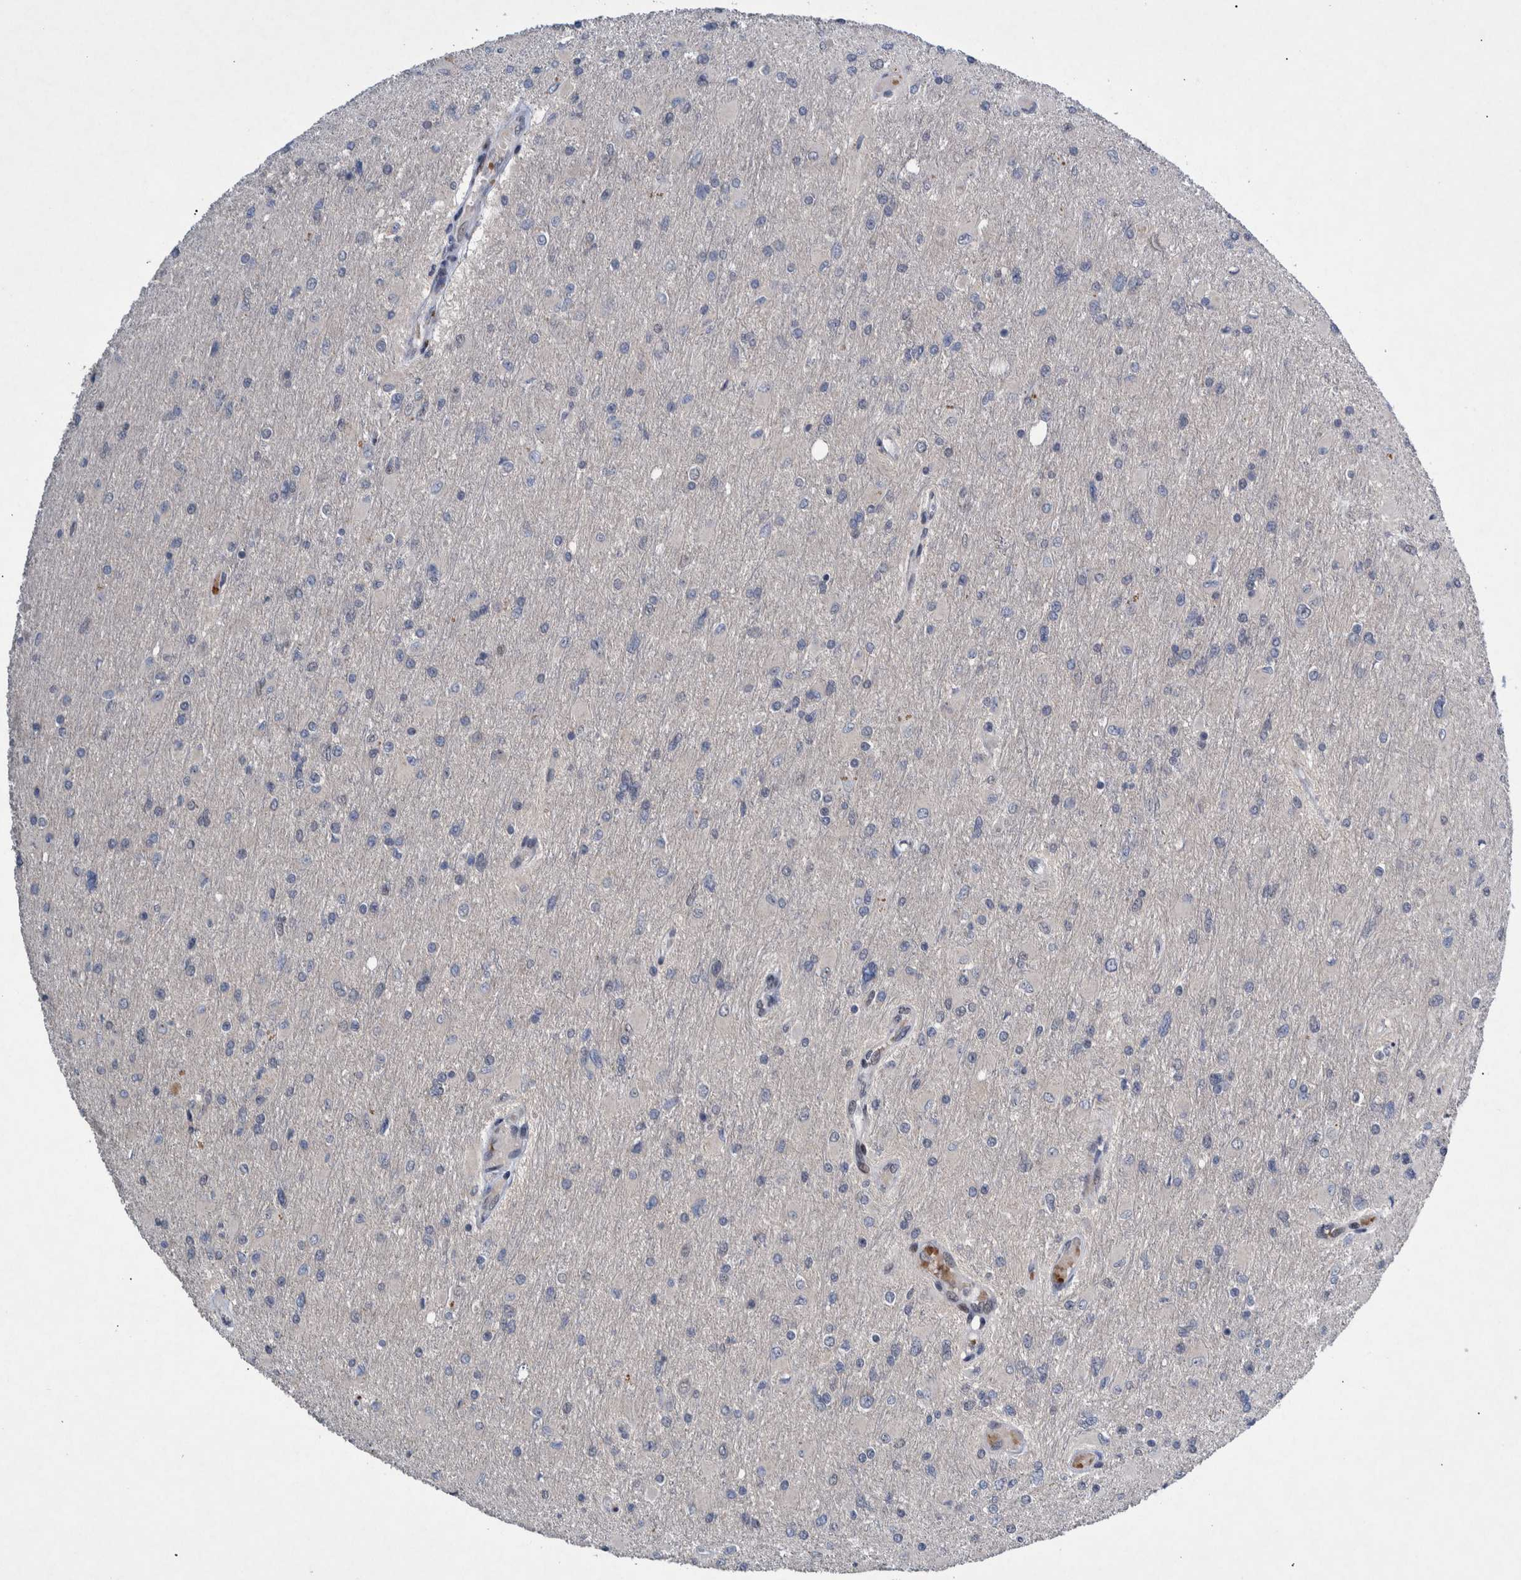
{"staining": {"intensity": "negative", "quantity": "none", "location": "none"}, "tissue": "glioma", "cell_type": "Tumor cells", "image_type": "cancer", "snomed": [{"axis": "morphology", "description": "Glioma, malignant, High grade"}, {"axis": "topography", "description": "Cerebral cortex"}], "caption": "Immunohistochemical staining of glioma reveals no significant expression in tumor cells.", "gene": "ESRP1", "patient": {"sex": "female", "age": 36}}